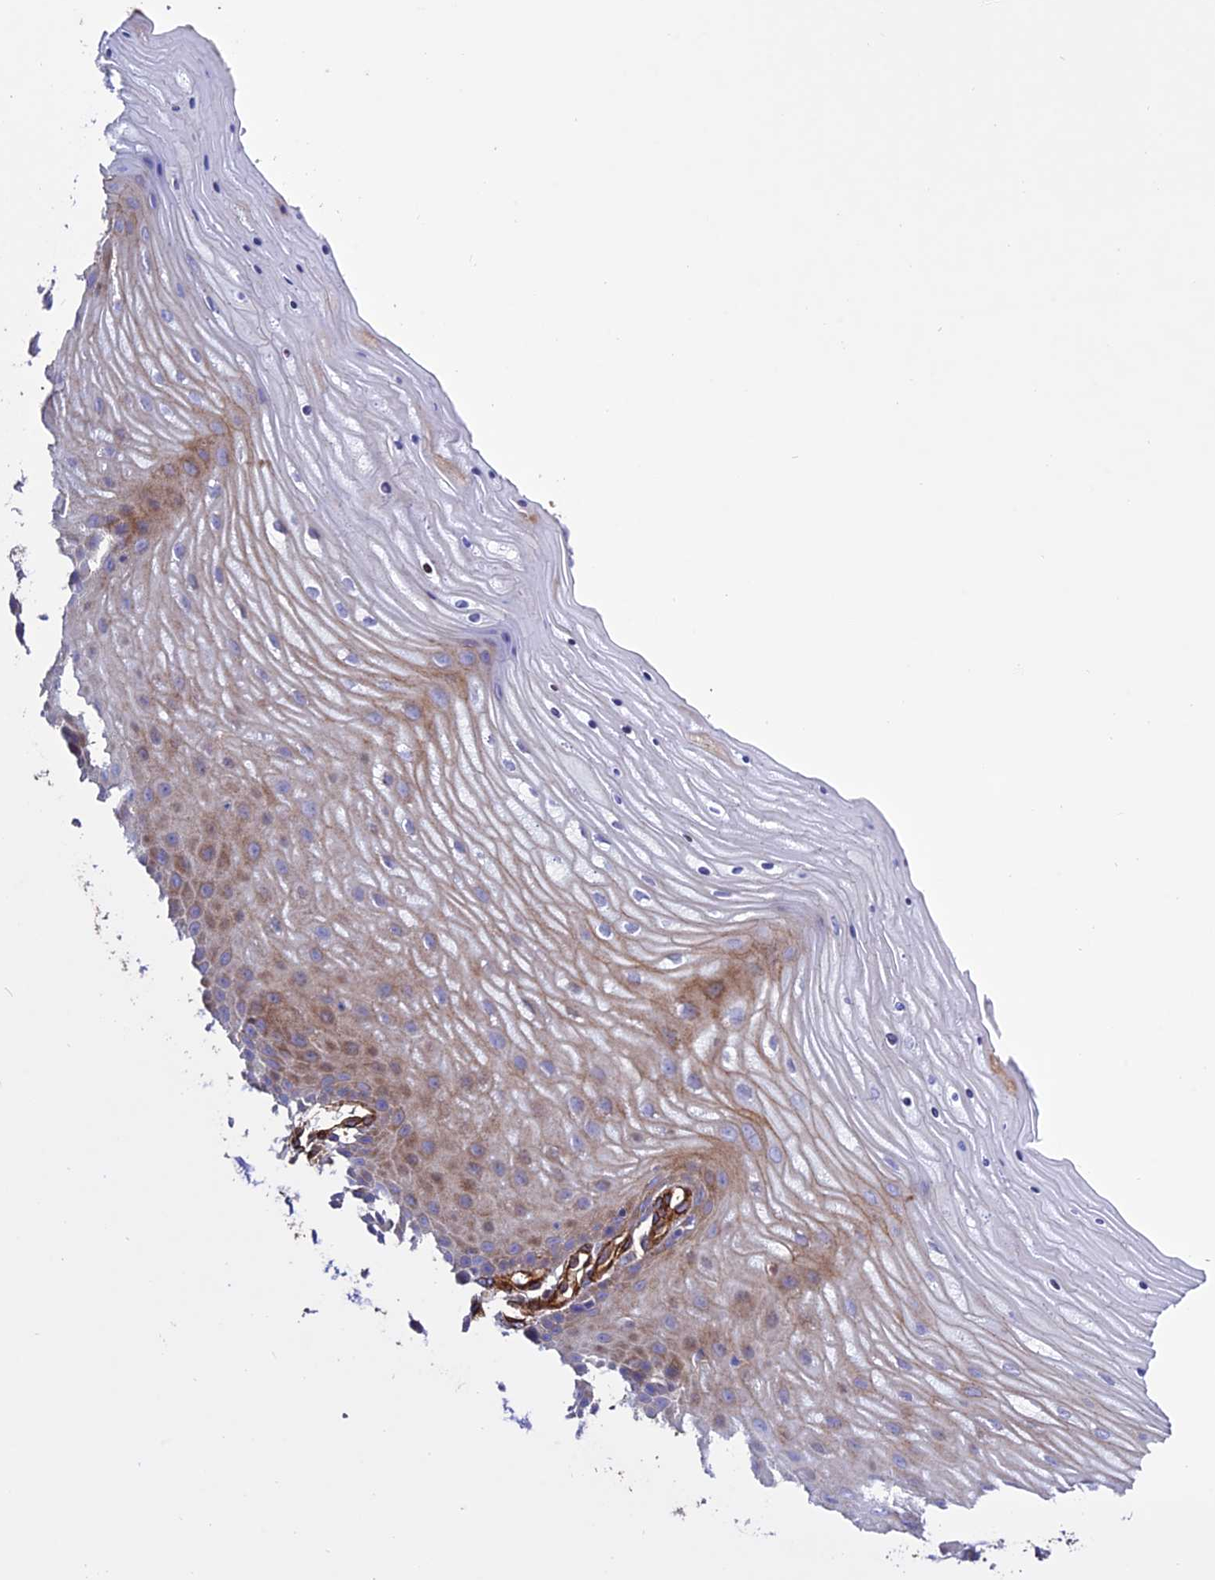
{"staining": {"intensity": "negative", "quantity": "none", "location": "none"}, "tissue": "cervix", "cell_type": "Glandular cells", "image_type": "normal", "snomed": [{"axis": "morphology", "description": "Normal tissue, NOS"}, {"axis": "topography", "description": "Cervix"}], "caption": "Immunohistochemistry photomicrograph of normal cervix: human cervix stained with DAB shows no significant protein positivity in glandular cells. The staining is performed using DAB brown chromogen with nuclei counter-stained in using hematoxylin.", "gene": "REX1BD", "patient": {"sex": "female", "age": 55}}